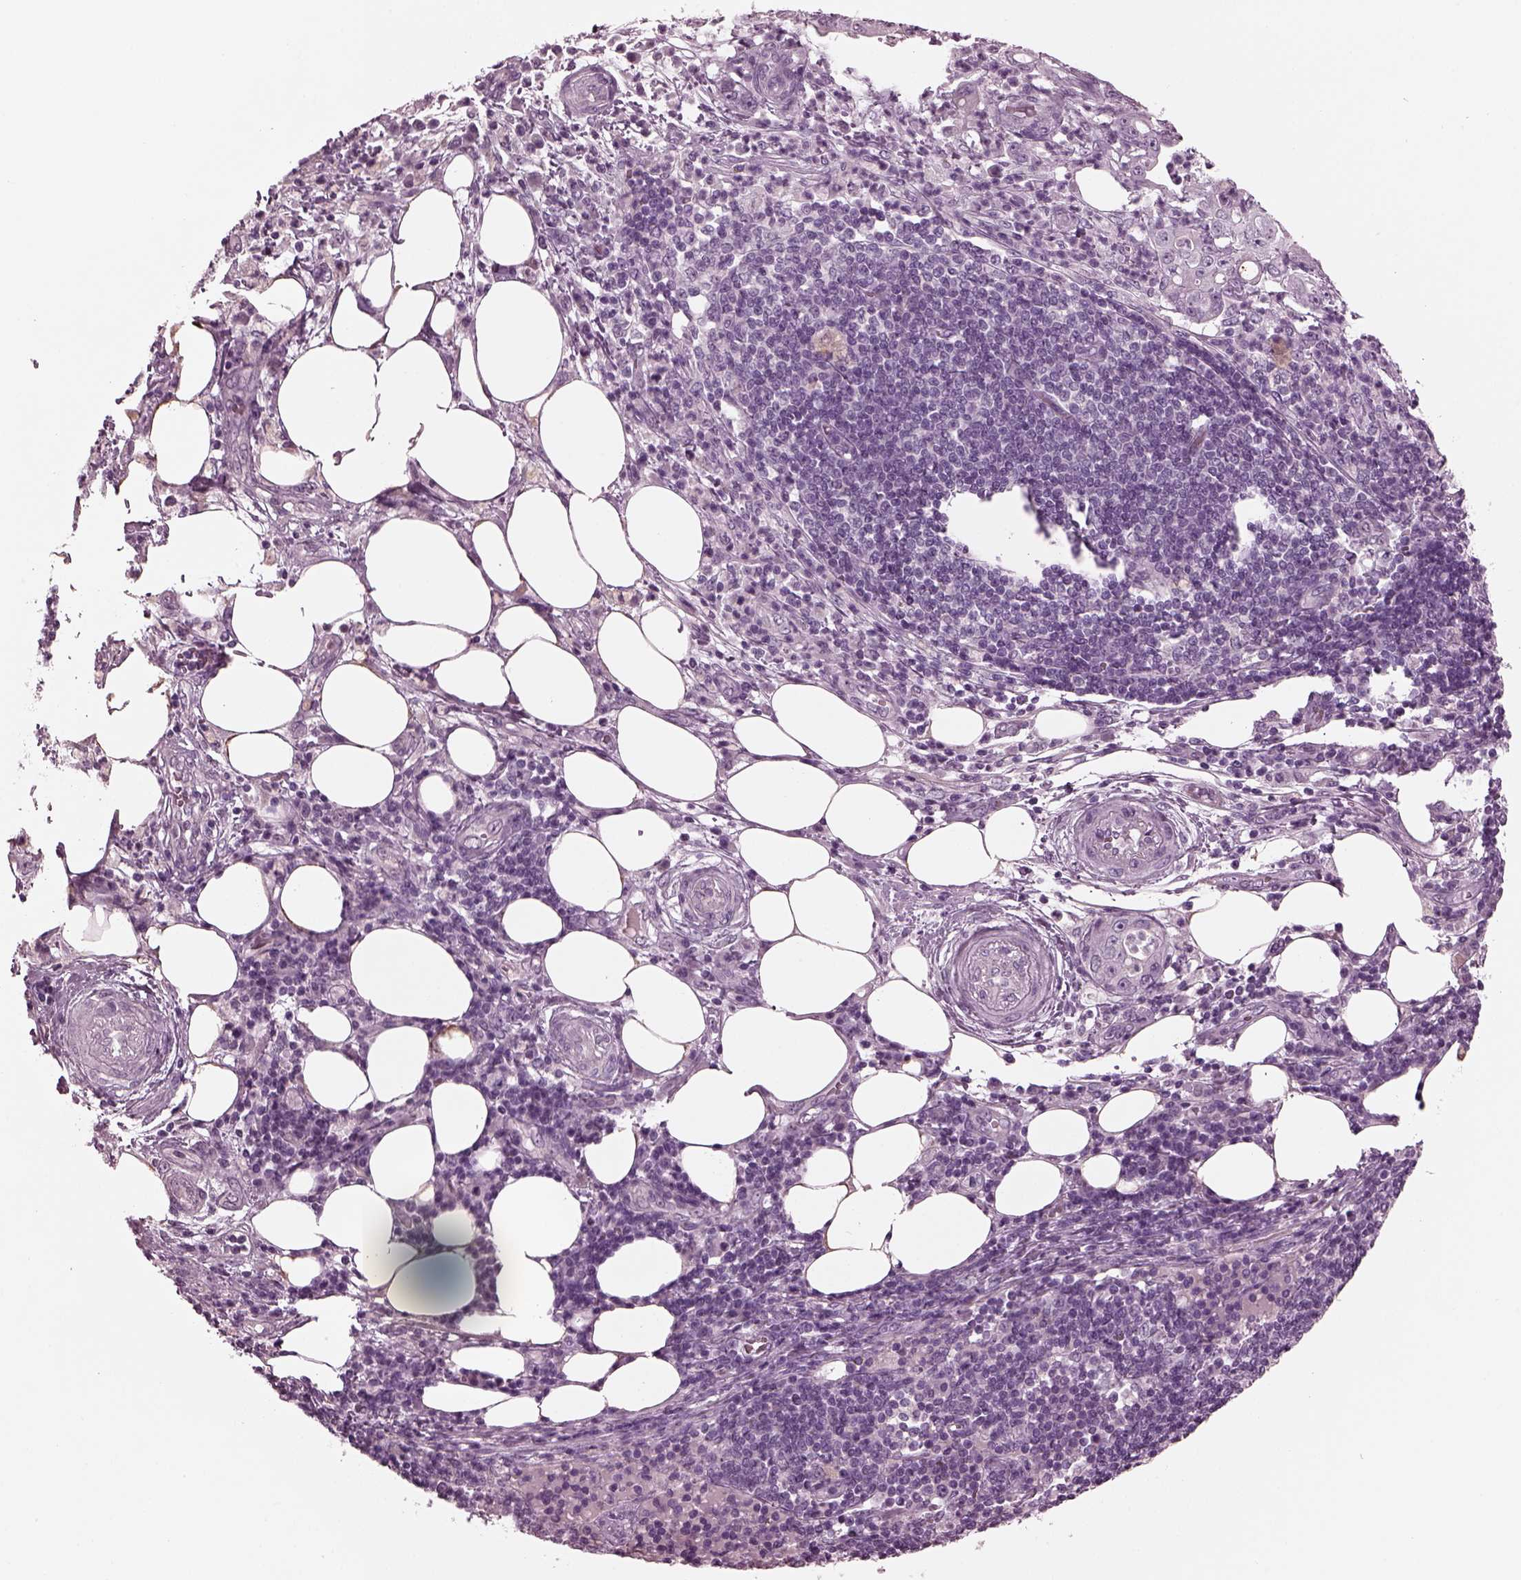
{"staining": {"intensity": "negative", "quantity": "none", "location": "none"}, "tissue": "pancreatic cancer", "cell_type": "Tumor cells", "image_type": "cancer", "snomed": [{"axis": "morphology", "description": "Adenocarcinoma, NOS"}, {"axis": "topography", "description": "Pancreas"}], "caption": "The micrograph demonstrates no significant positivity in tumor cells of pancreatic cancer (adenocarcinoma).", "gene": "MIB2", "patient": {"sex": "male", "age": 71}}